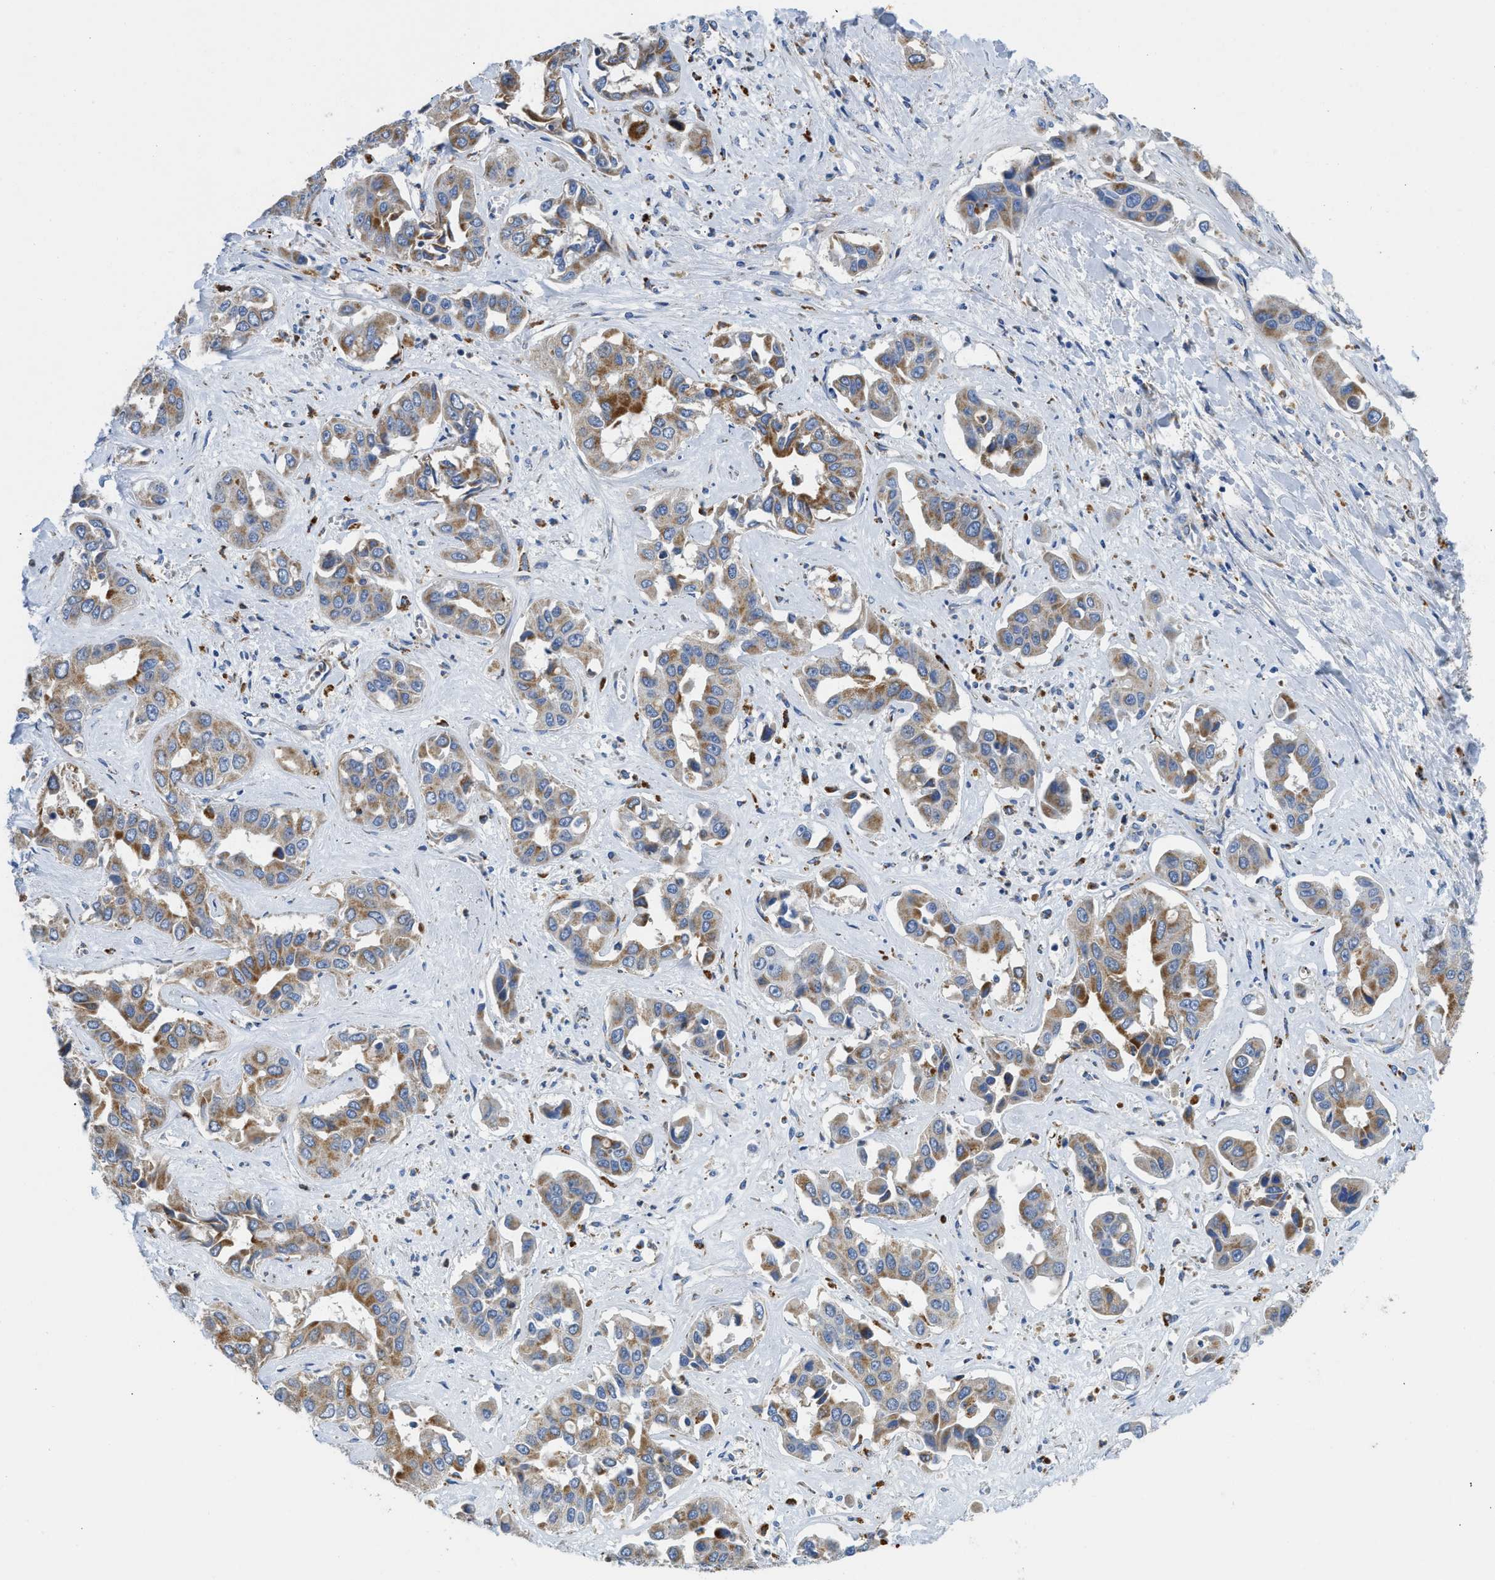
{"staining": {"intensity": "strong", "quantity": "25%-75%", "location": "cytoplasmic/membranous"}, "tissue": "liver cancer", "cell_type": "Tumor cells", "image_type": "cancer", "snomed": [{"axis": "morphology", "description": "Cholangiocarcinoma"}, {"axis": "topography", "description": "Liver"}], "caption": "Strong cytoplasmic/membranous expression for a protein is seen in about 25%-75% of tumor cells of liver cancer (cholangiocarcinoma) using immunohistochemistry.", "gene": "SLC25A13", "patient": {"sex": "female", "age": 52}}